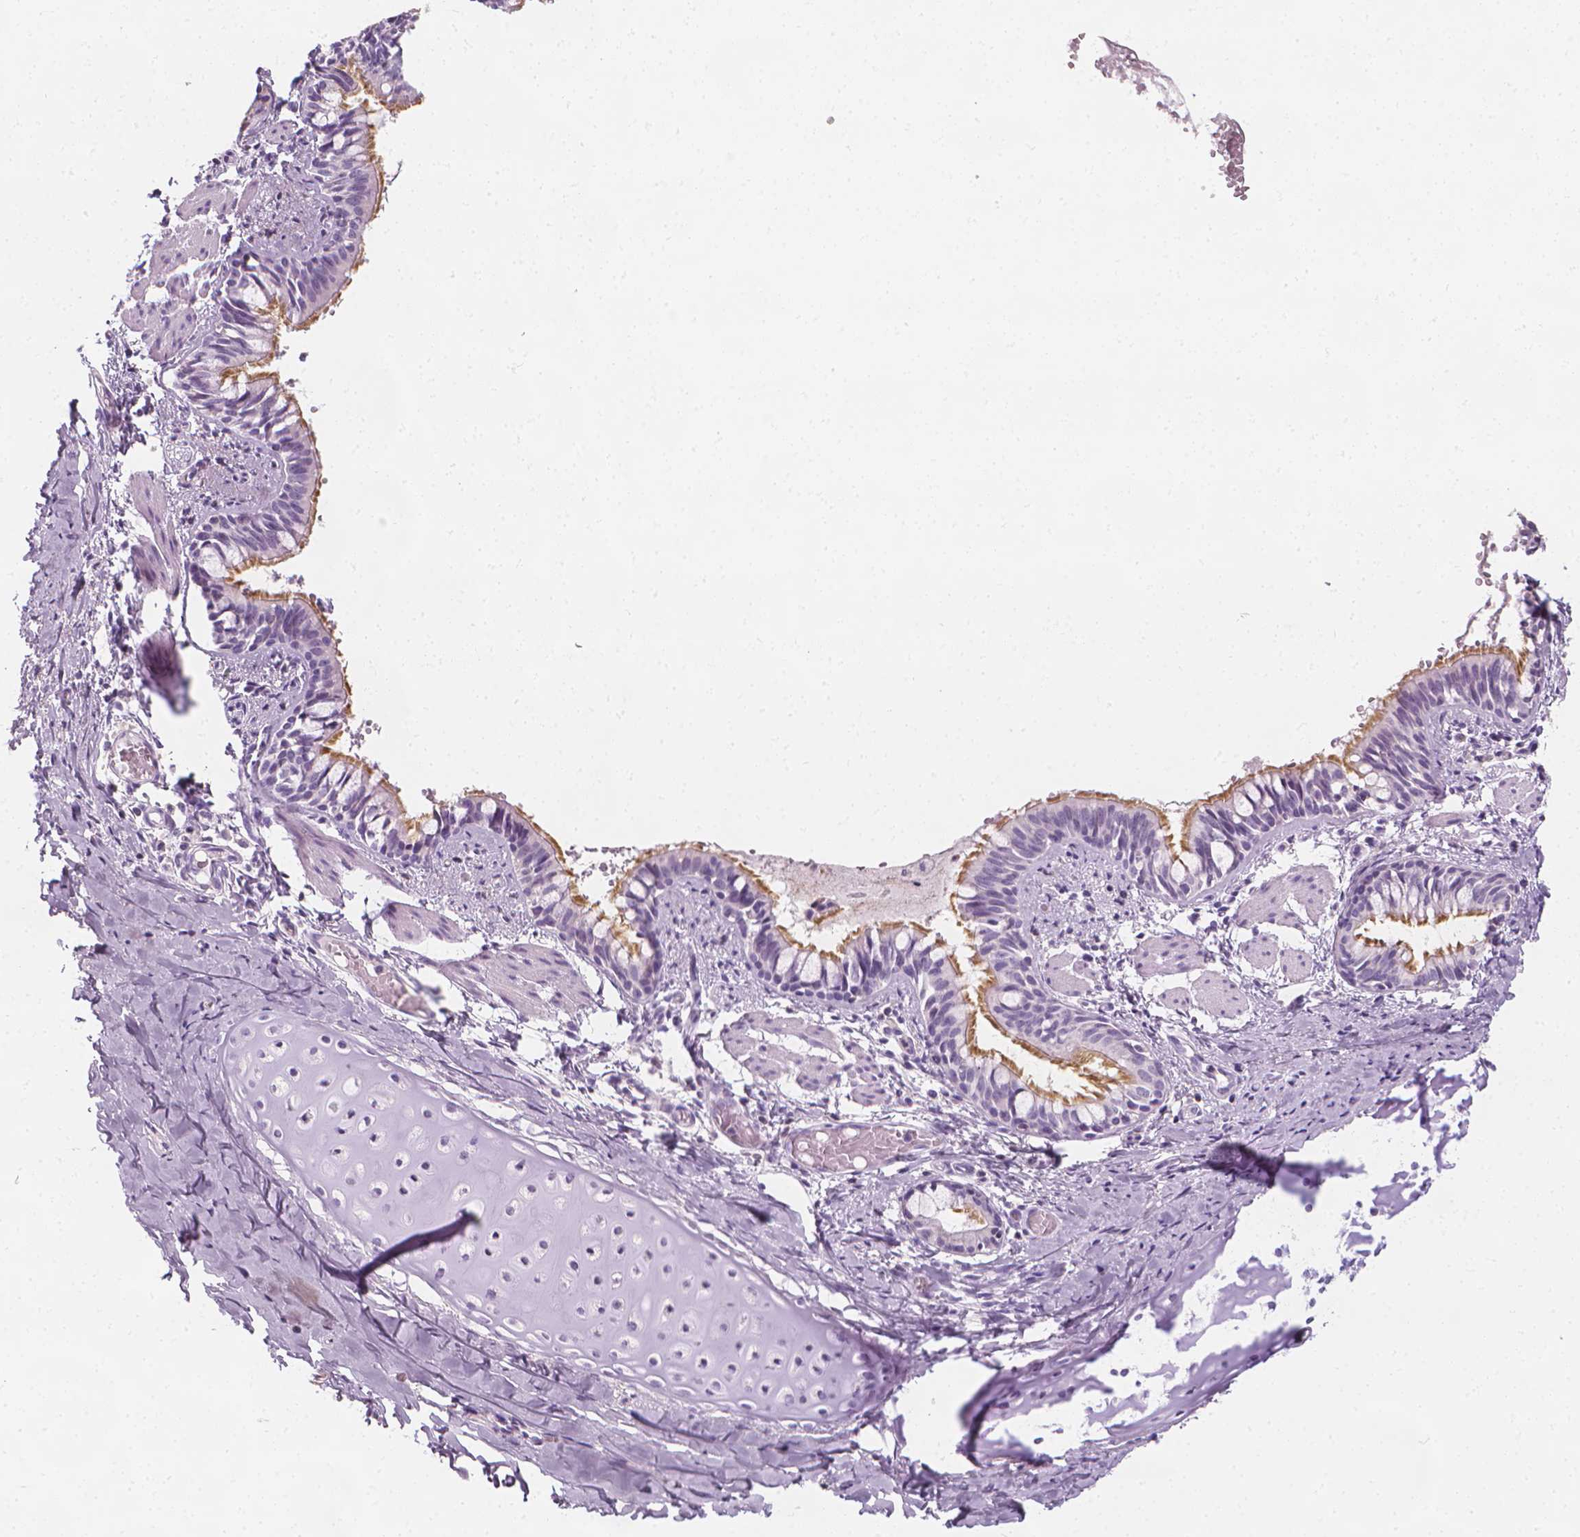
{"staining": {"intensity": "moderate", "quantity": "<25%", "location": "cytoplasmic/membranous"}, "tissue": "bronchus", "cell_type": "Respiratory epithelial cells", "image_type": "normal", "snomed": [{"axis": "morphology", "description": "Normal tissue, NOS"}, {"axis": "topography", "description": "Bronchus"}], "caption": "Immunohistochemical staining of benign bronchus exhibits moderate cytoplasmic/membranous protein staining in approximately <25% of respiratory epithelial cells. The staining was performed using DAB (3,3'-diaminobenzidine), with brown indicating positive protein expression. Nuclei are stained blue with hematoxylin.", "gene": "DCAF8L1", "patient": {"sex": "male", "age": 1}}